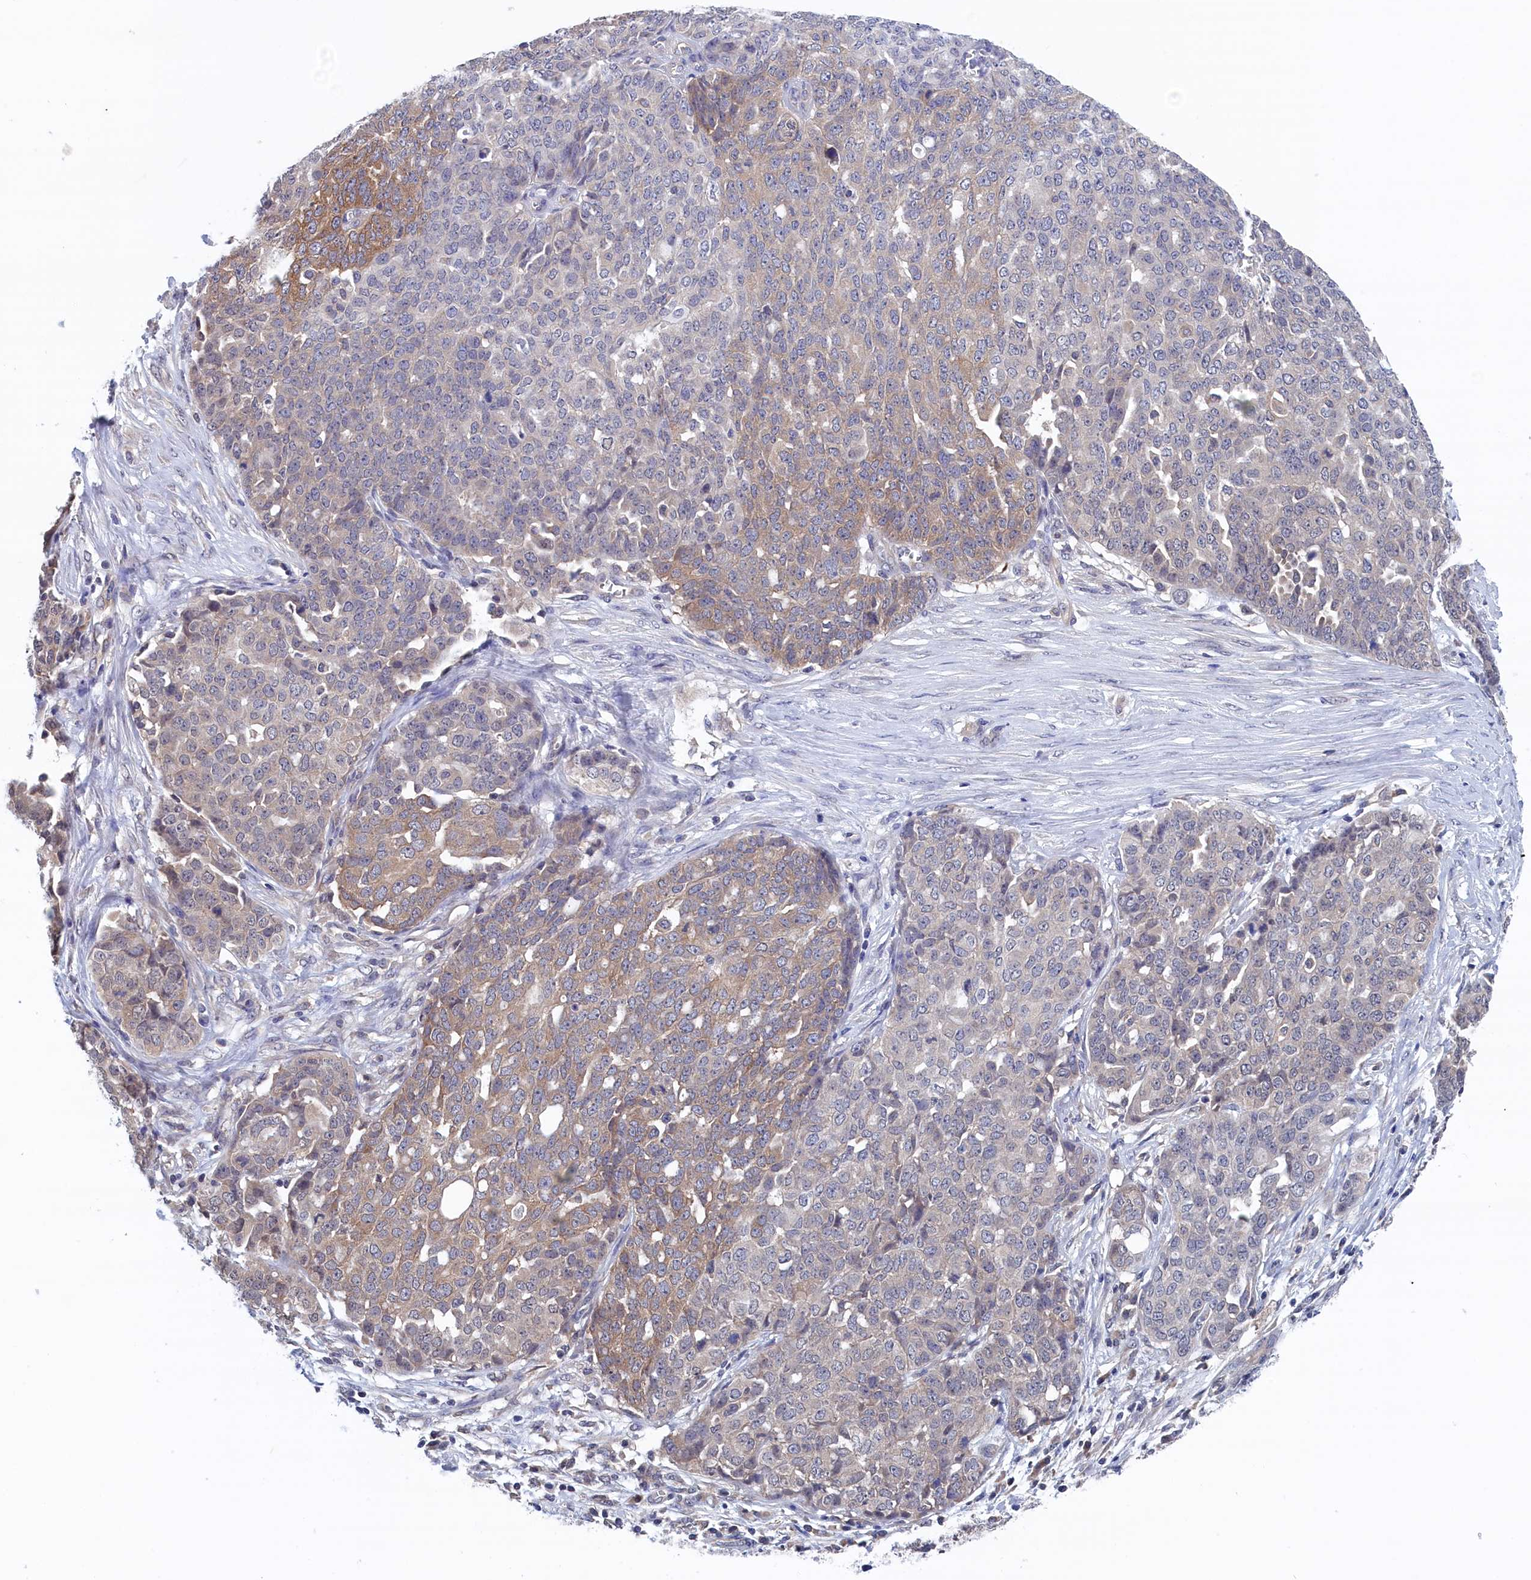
{"staining": {"intensity": "weak", "quantity": "25%-75%", "location": "cytoplasmic/membranous"}, "tissue": "ovarian cancer", "cell_type": "Tumor cells", "image_type": "cancer", "snomed": [{"axis": "morphology", "description": "Cystadenocarcinoma, serous, NOS"}, {"axis": "topography", "description": "Soft tissue"}, {"axis": "topography", "description": "Ovary"}], "caption": "The micrograph displays a brown stain indicating the presence of a protein in the cytoplasmic/membranous of tumor cells in ovarian cancer. Nuclei are stained in blue.", "gene": "PGP", "patient": {"sex": "female", "age": 57}}